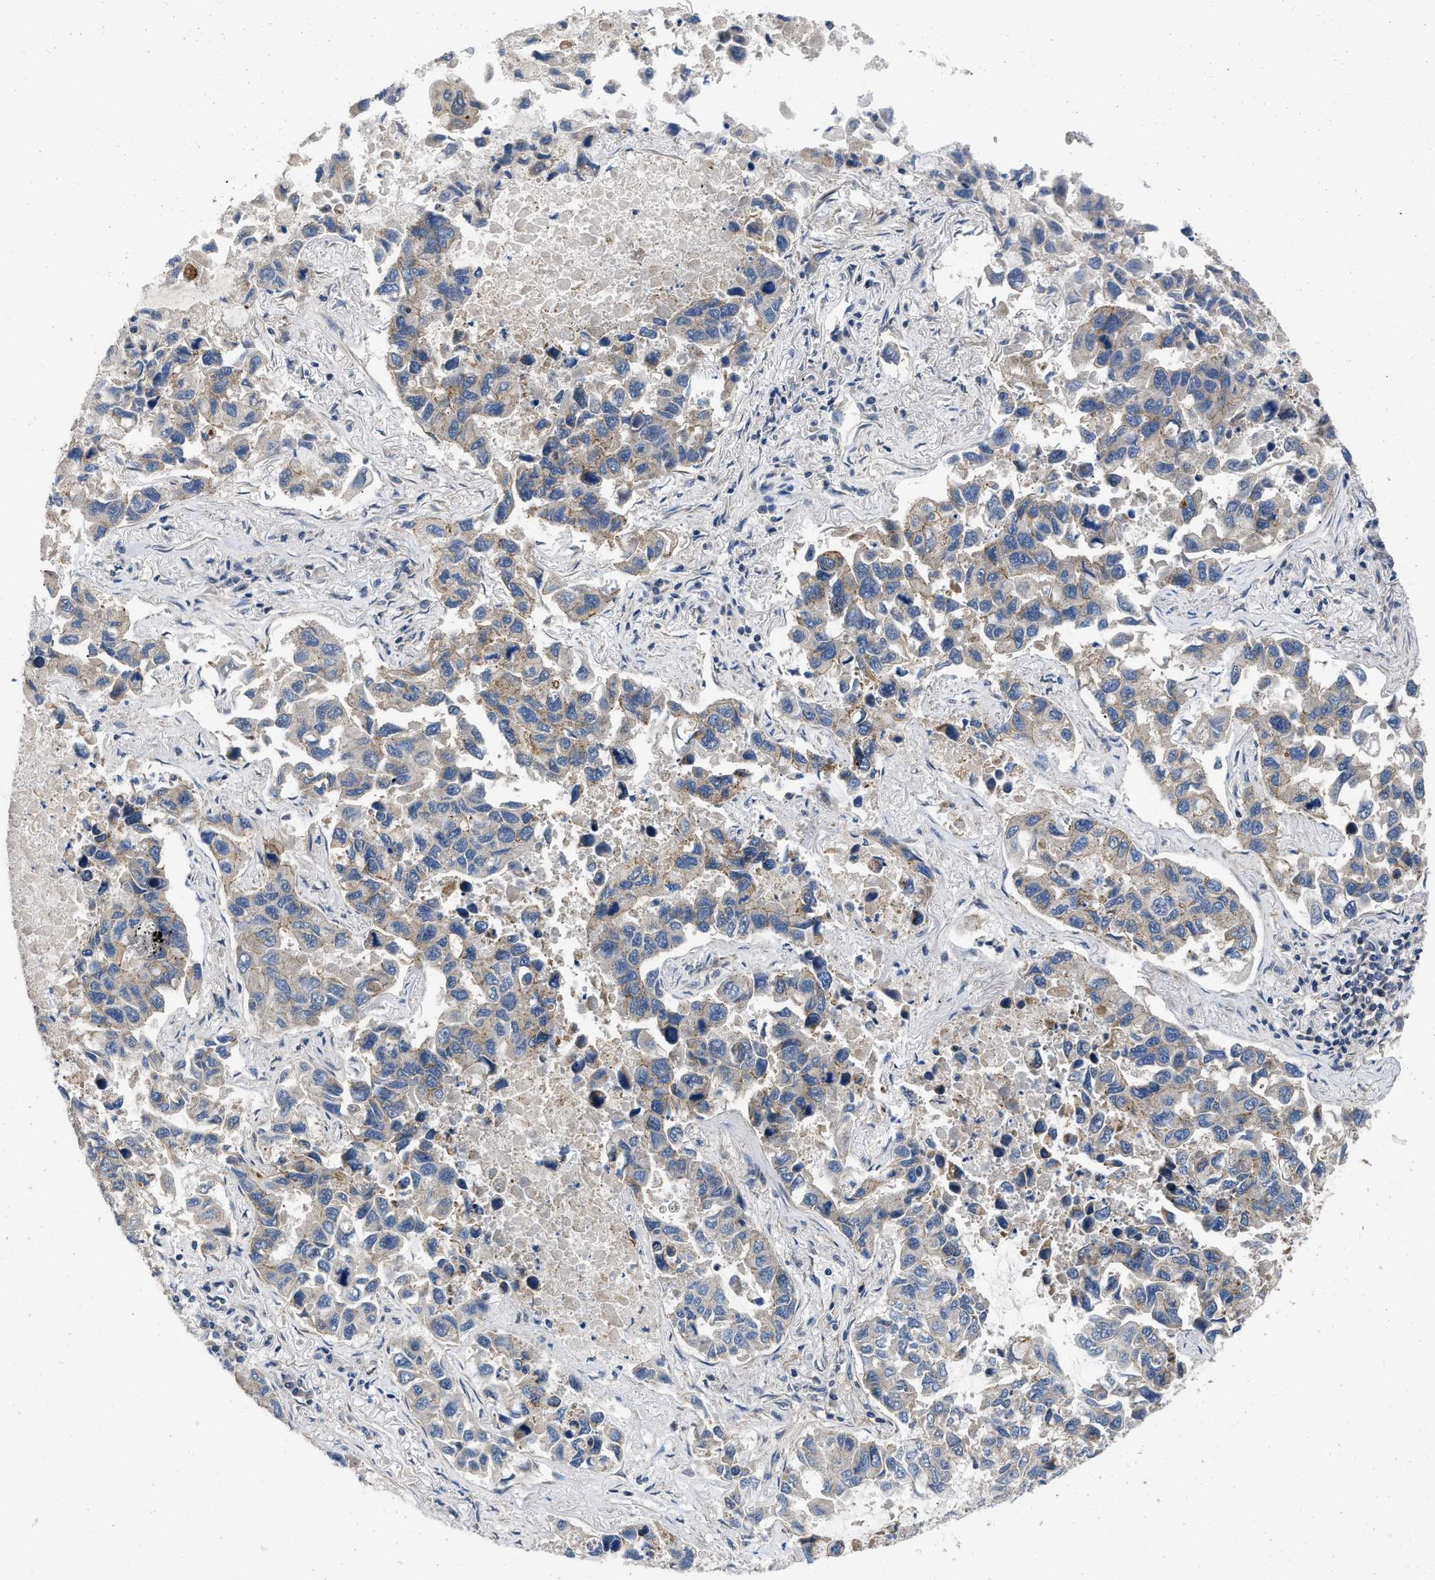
{"staining": {"intensity": "negative", "quantity": "none", "location": "none"}, "tissue": "lung cancer", "cell_type": "Tumor cells", "image_type": "cancer", "snomed": [{"axis": "morphology", "description": "Adenocarcinoma, NOS"}, {"axis": "topography", "description": "Lung"}], "caption": "Immunohistochemistry (IHC) histopathology image of neoplastic tissue: human lung adenocarcinoma stained with DAB displays no significant protein staining in tumor cells.", "gene": "PRDM14", "patient": {"sex": "male", "age": 64}}